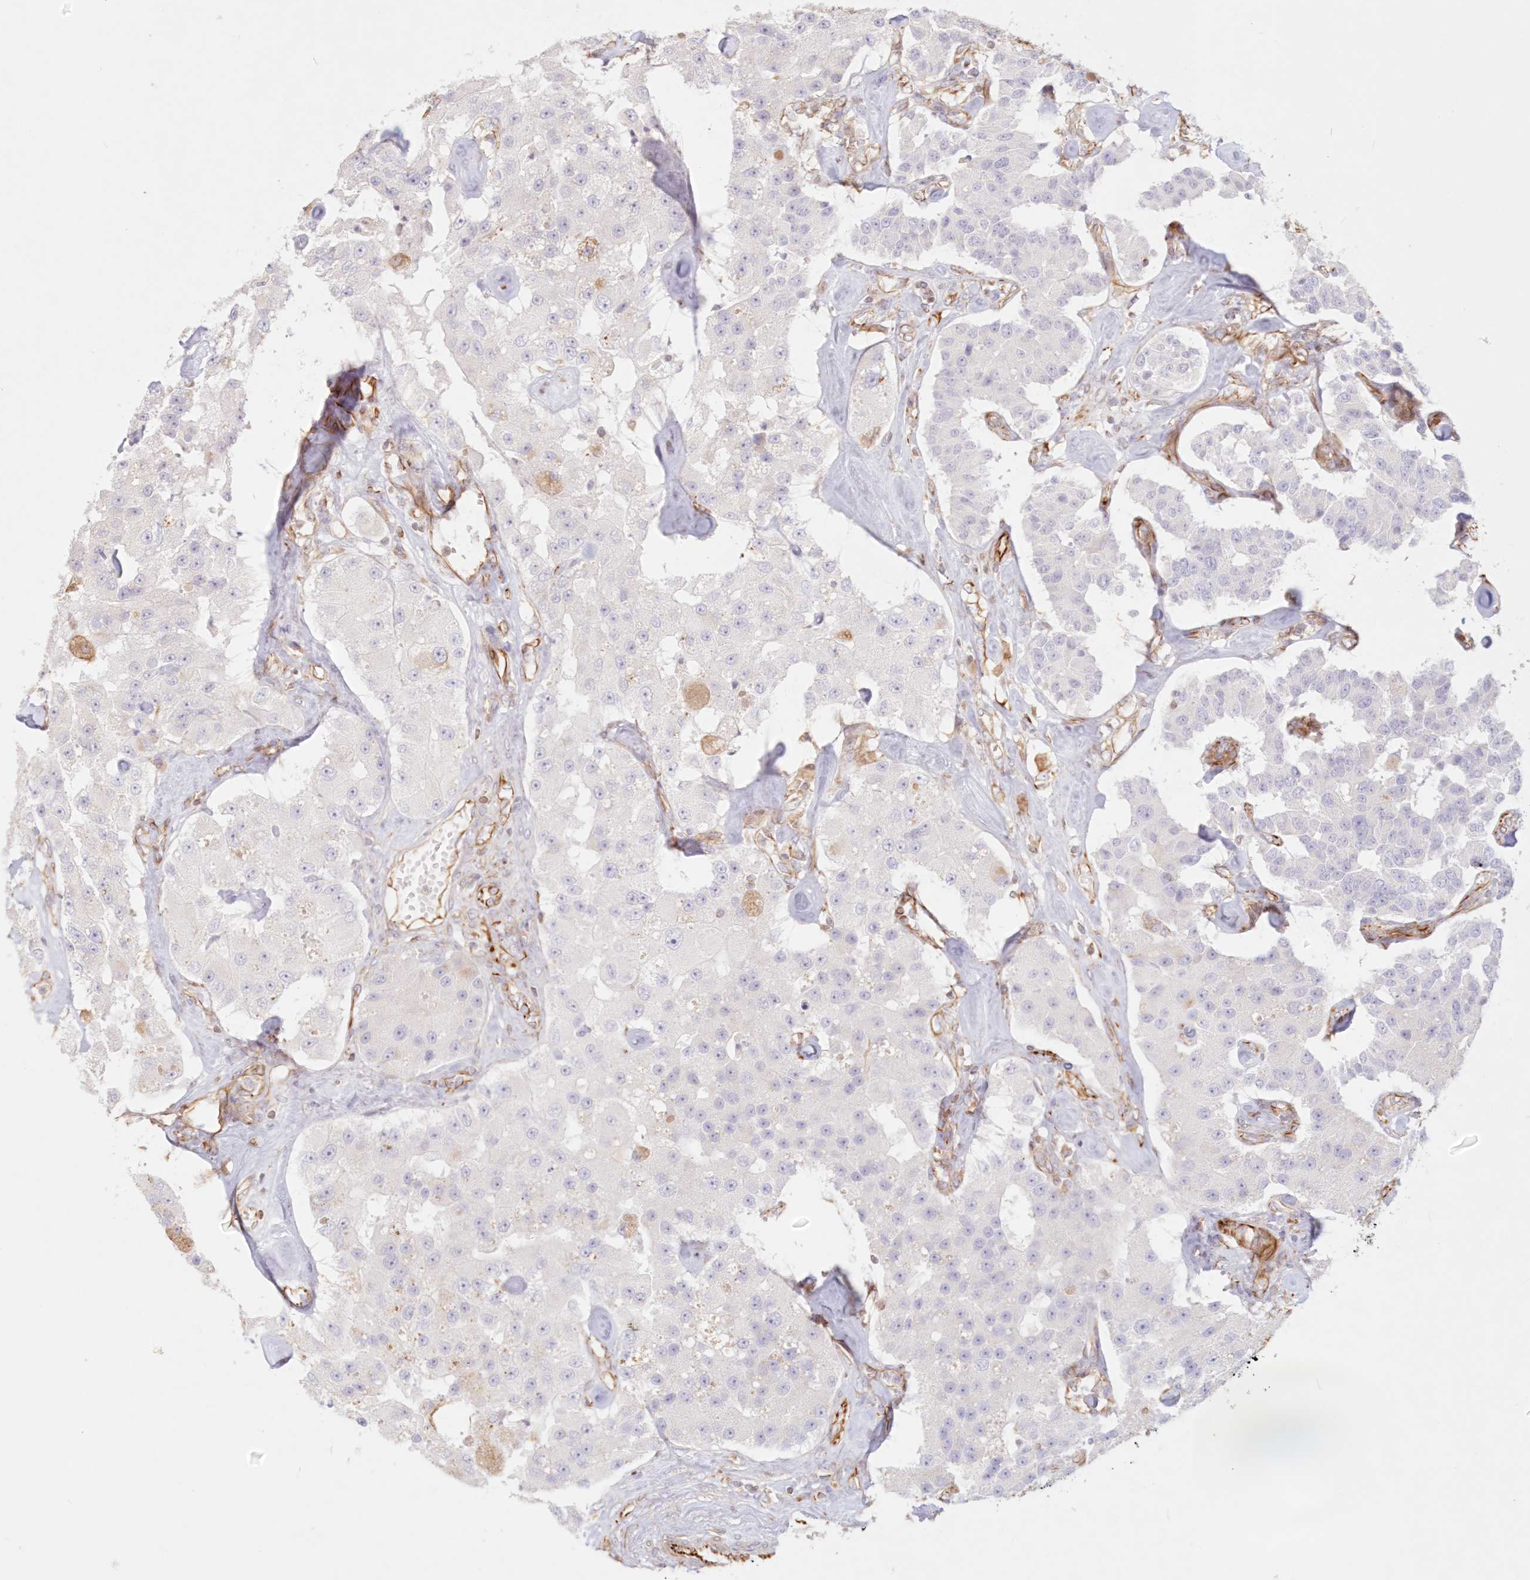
{"staining": {"intensity": "negative", "quantity": "none", "location": "none"}, "tissue": "carcinoid", "cell_type": "Tumor cells", "image_type": "cancer", "snomed": [{"axis": "morphology", "description": "Carcinoid, malignant, NOS"}, {"axis": "topography", "description": "Pancreas"}], "caption": "The micrograph displays no staining of tumor cells in carcinoid (malignant).", "gene": "DMRTB1", "patient": {"sex": "male", "age": 41}}